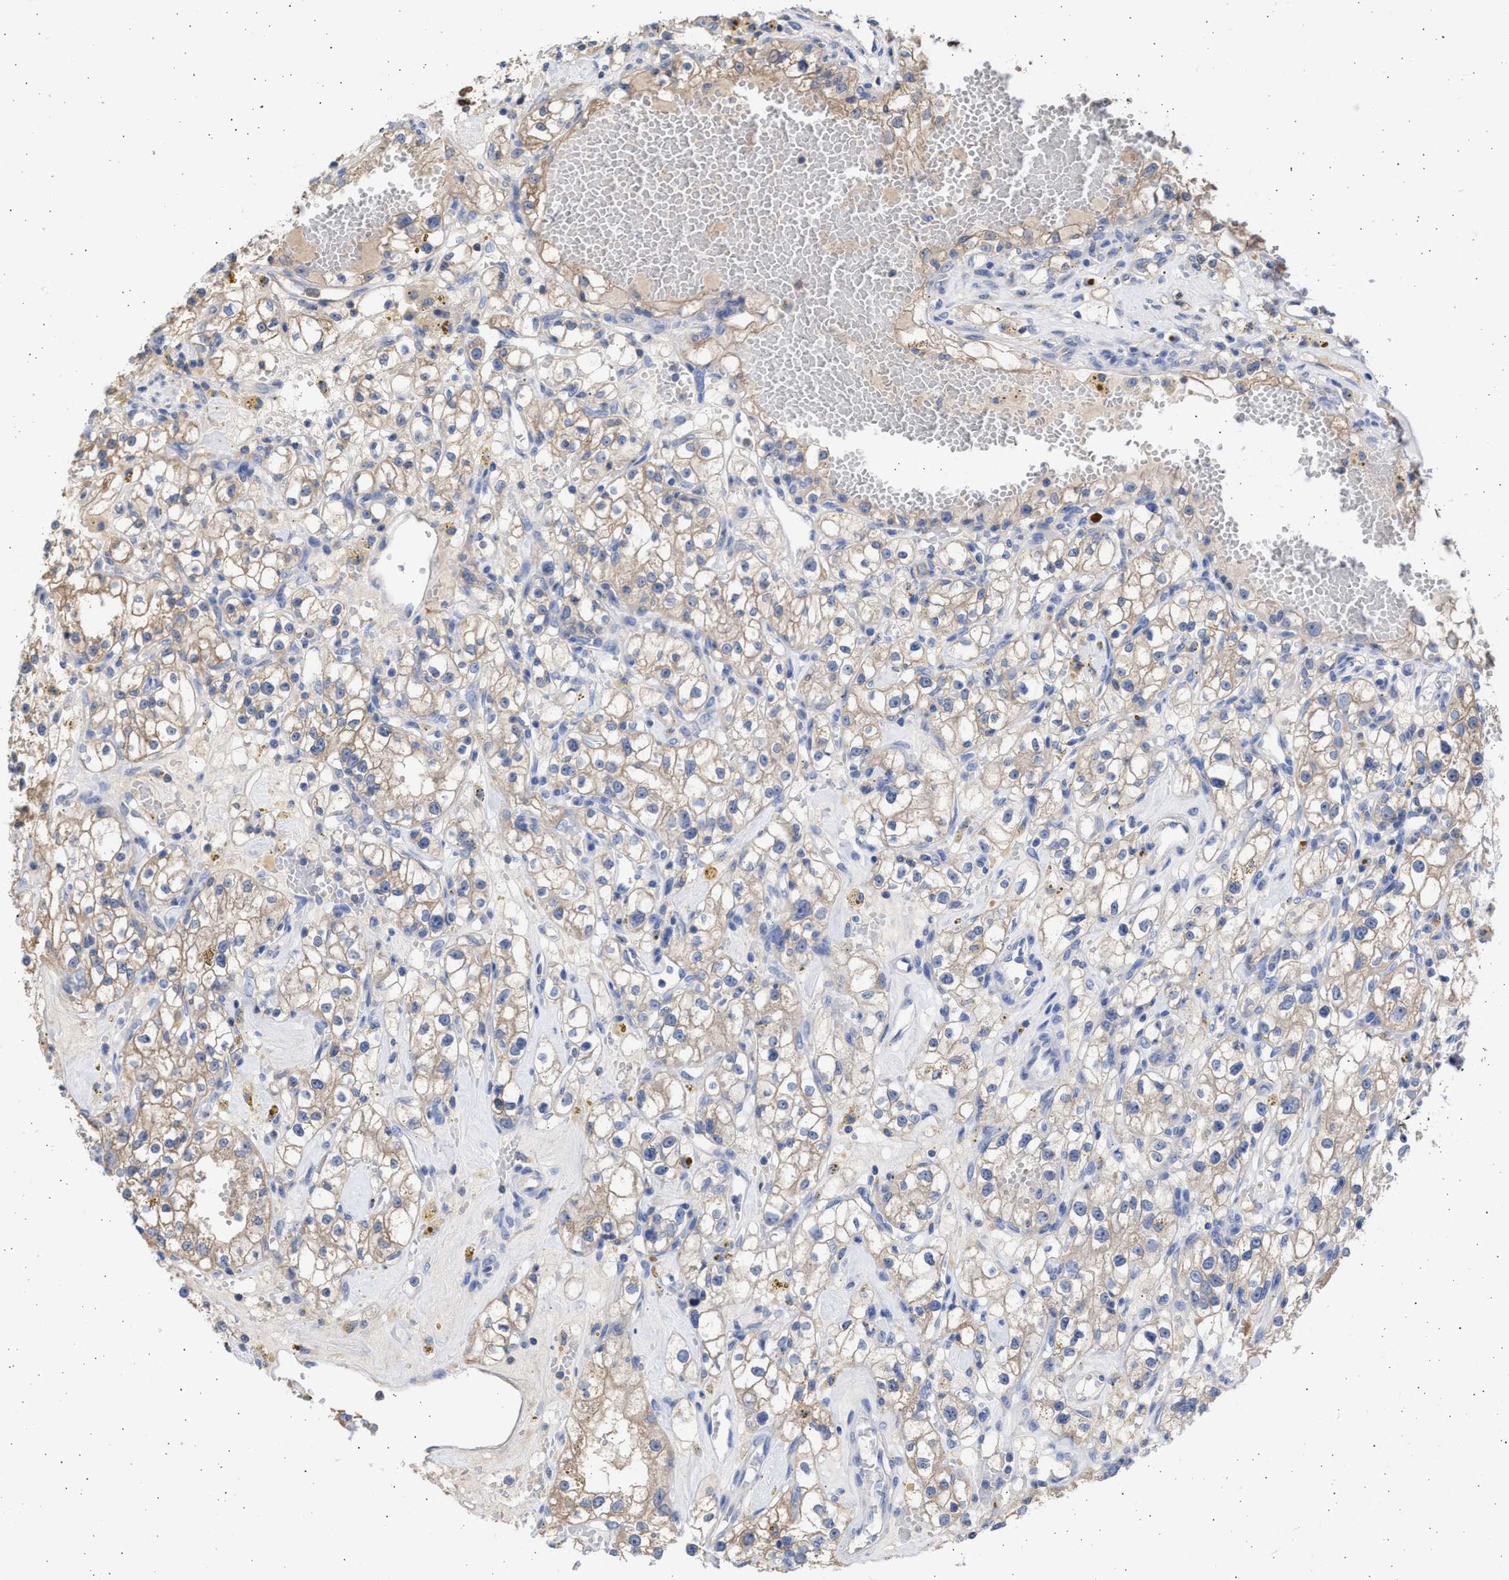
{"staining": {"intensity": "weak", "quantity": ">75%", "location": "cytoplasmic/membranous"}, "tissue": "renal cancer", "cell_type": "Tumor cells", "image_type": "cancer", "snomed": [{"axis": "morphology", "description": "Adenocarcinoma, NOS"}, {"axis": "topography", "description": "Kidney"}], "caption": "Immunohistochemistry (DAB (3,3'-diaminobenzidine)) staining of adenocarcinoma (renal) exhibits weak cytoplasmic/membranous protein staining in approximately >75% of tumor cells.", "gene": "ALDOC", "patient": {"sex": "male", "age": 56}}